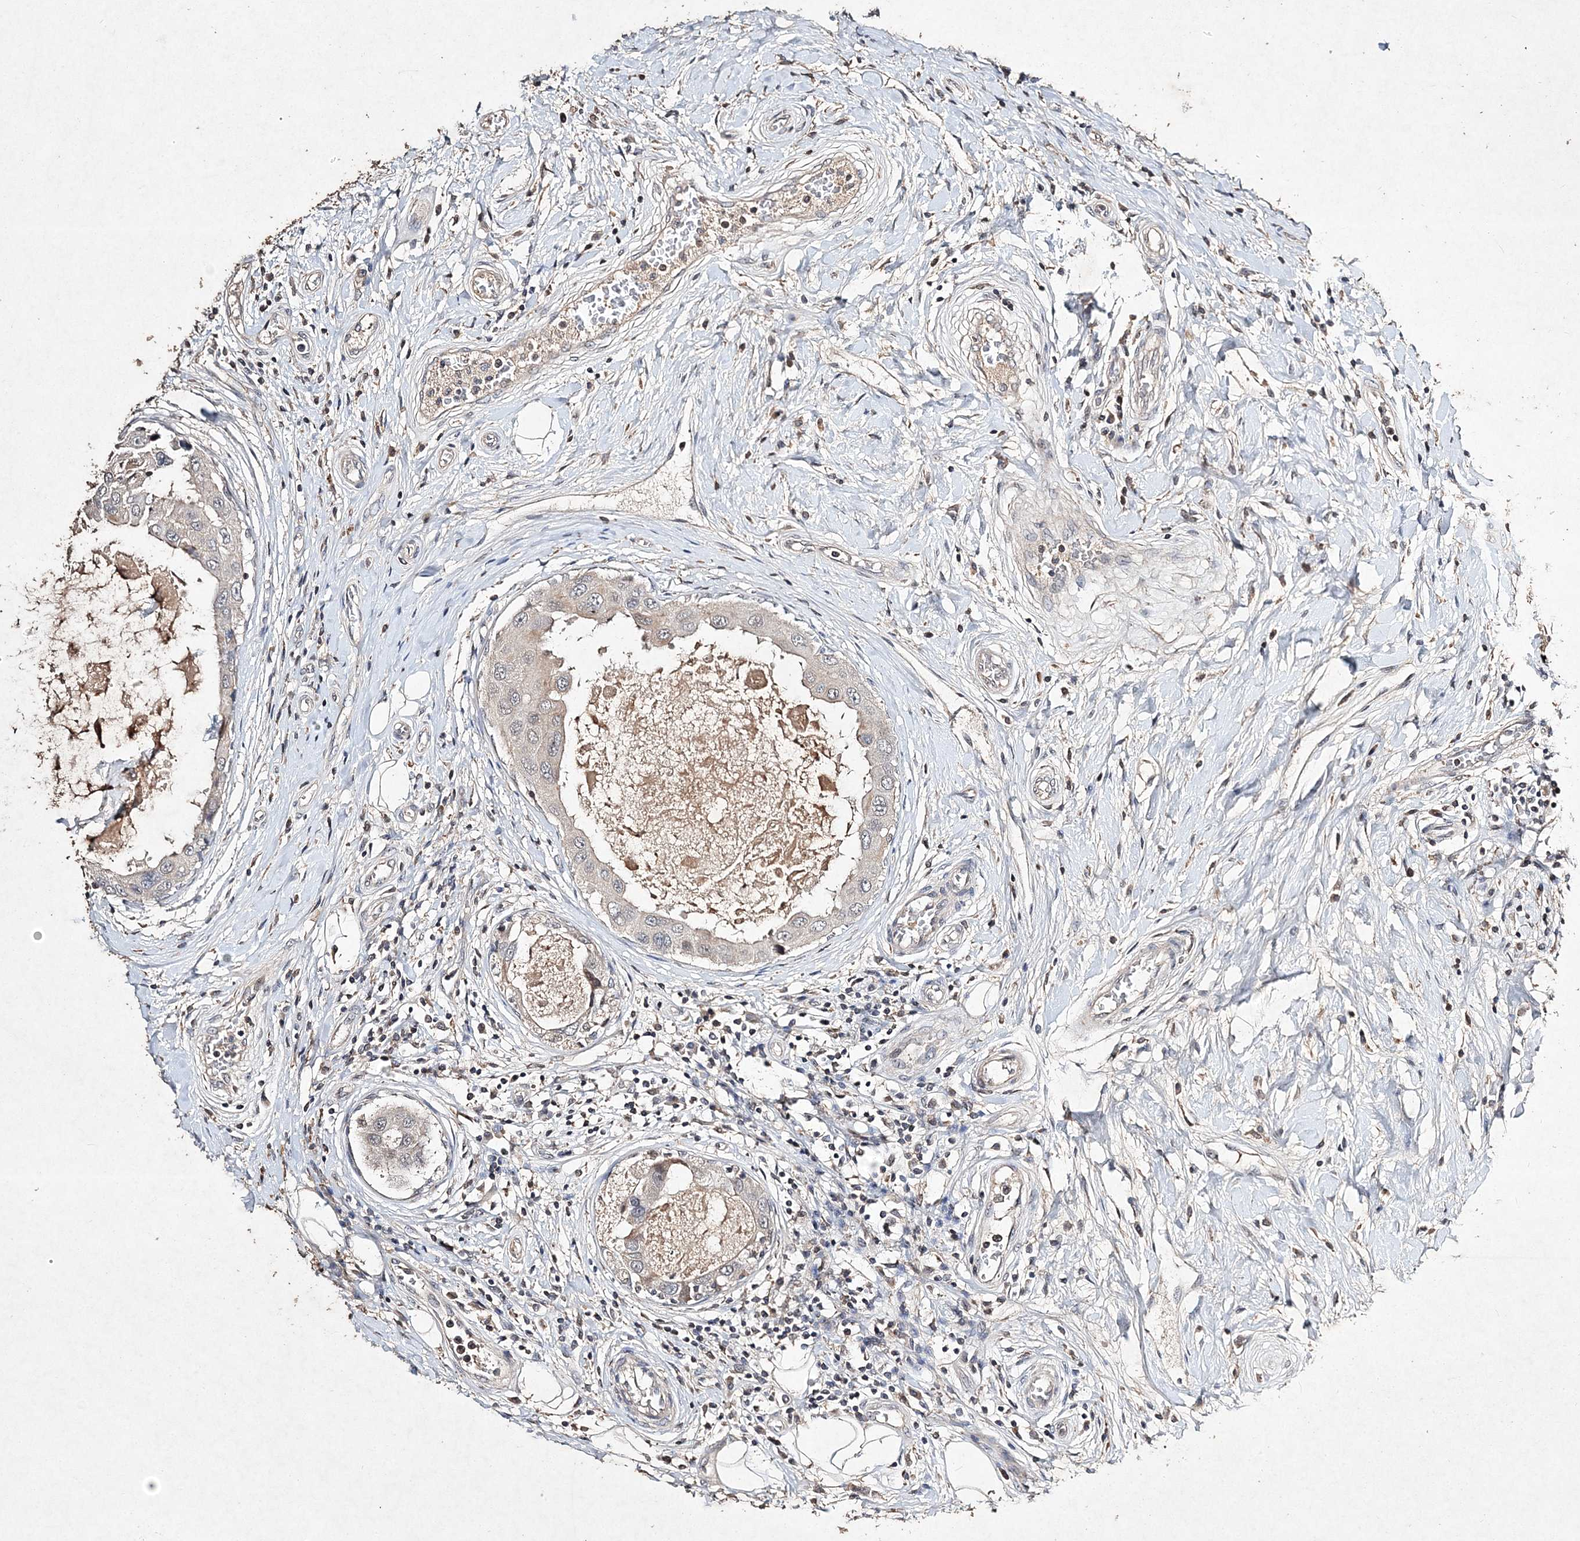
{"staining": {"intensity": "negative", "quantity": "none", "location": "none"}, "tissue": "breast cancer", "cell_type": "Tumor cells", "image_type": "cancer", "snomed": [{"axis": "morphology", "description": "Duct carcinoma"}, {"axis": "topography", "description": "Breast"}], "caption": "This is a photomicrograph of immunohistochemistry staining of breast cancer, which shows no staining in tumor cells.", "gene": "C3orf38", "patient": {"sex": "female", "age": 27}}